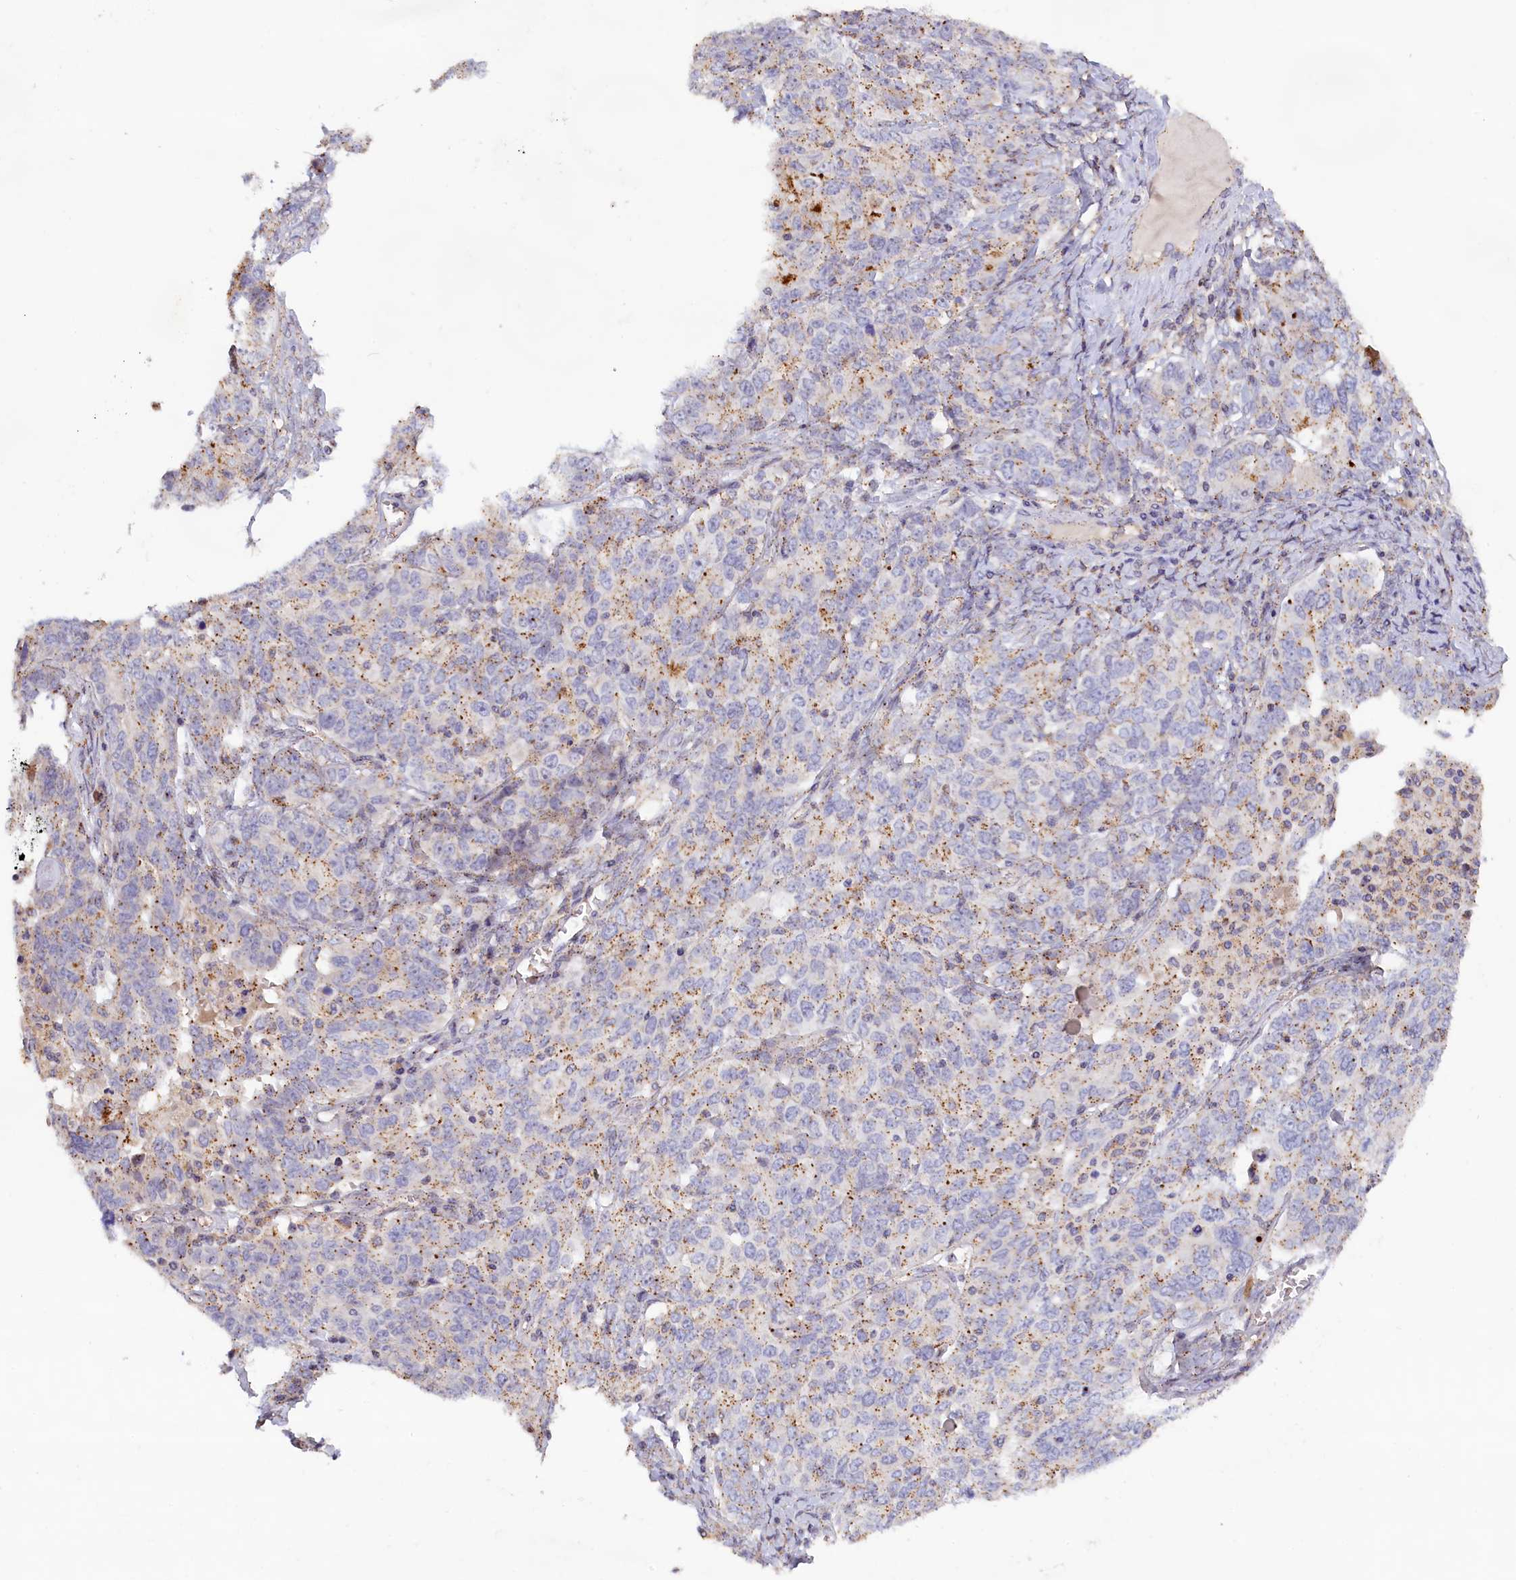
{"staining": {"intensity": "weak", "quantity": ">75%", "location": "cytoplasmic/membranous"}, "tissue": "ovarian cancer", "cell_type": "Tumor cells", "image_type": "cancer", "snomed": [{"axis": "morphology", "description": "Carcinoma, endometroid"}, {"axis": "topography", "description": "Ovary"}], "caption": "Tumor cells reveal low levels of weak cytoplasmic/membranous staining in about >75% of cells in human ovarian cancer.", "gene": "HYKK", "patient": {"sex": "female", "age": 62}}